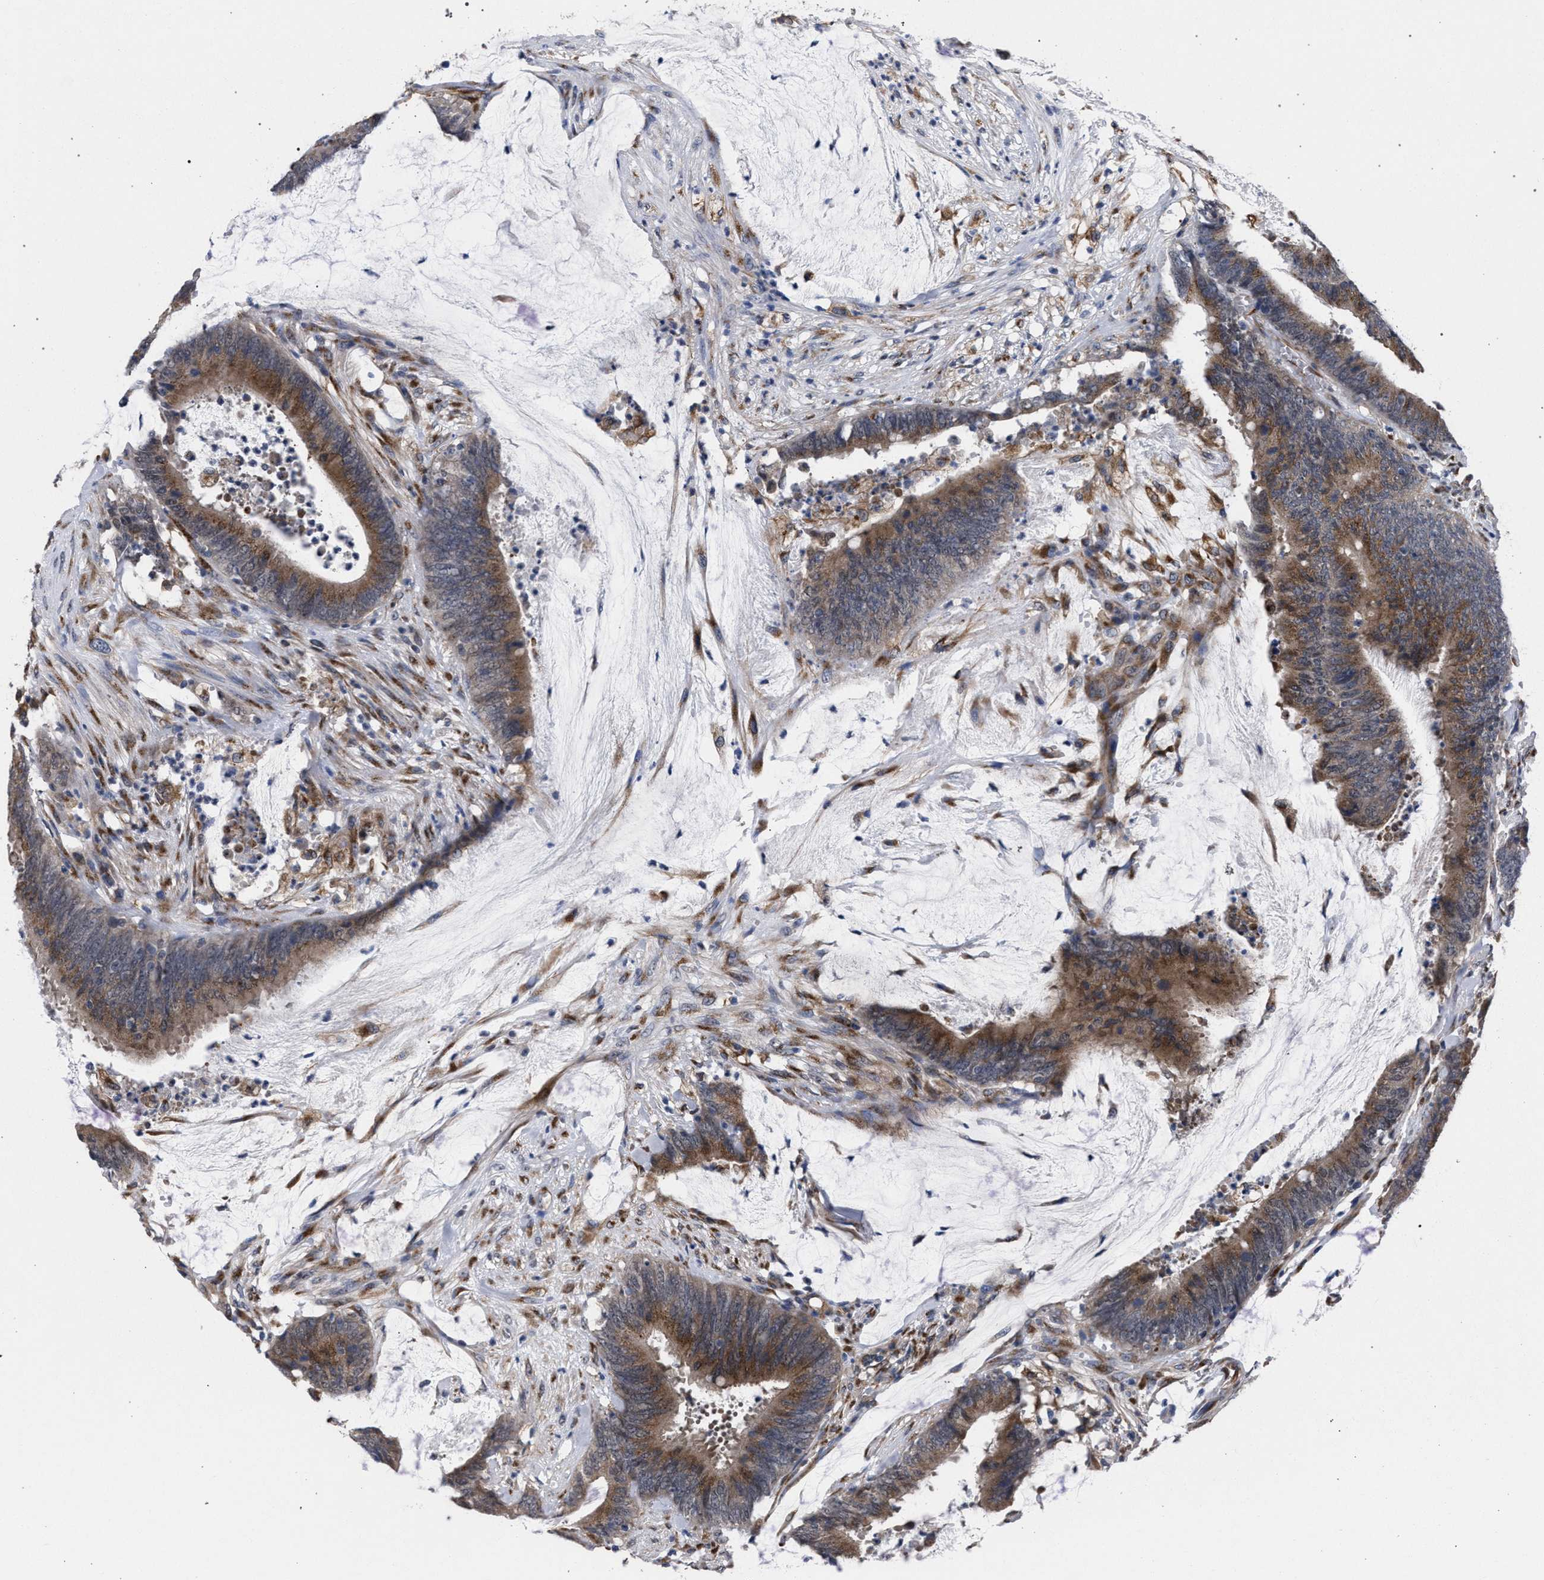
{"staining": {"intensity": "moderate", "quantity": ">75%", "location": "cytoplasmic/membranous"}, "tissue": "colorectal cancer", "cell_type": "Tumor cells", "image_type": "cancer", "snomed": [{"axis": "morphology", "description": "Adenocarcinoma, NOS"}, {"axis": "topography", "description": "Rectum"}], "caption": "An immunohistochemistry (IHC) photomicrograph of tumor tissue is shown. Protein staining in brown labels moderate cytoplasmic/membranous positivity in colorectal adenocarcinoma within tumor cells.", "gene": "GOLGA2", "patient": {"sex": "female", "age": 66}}